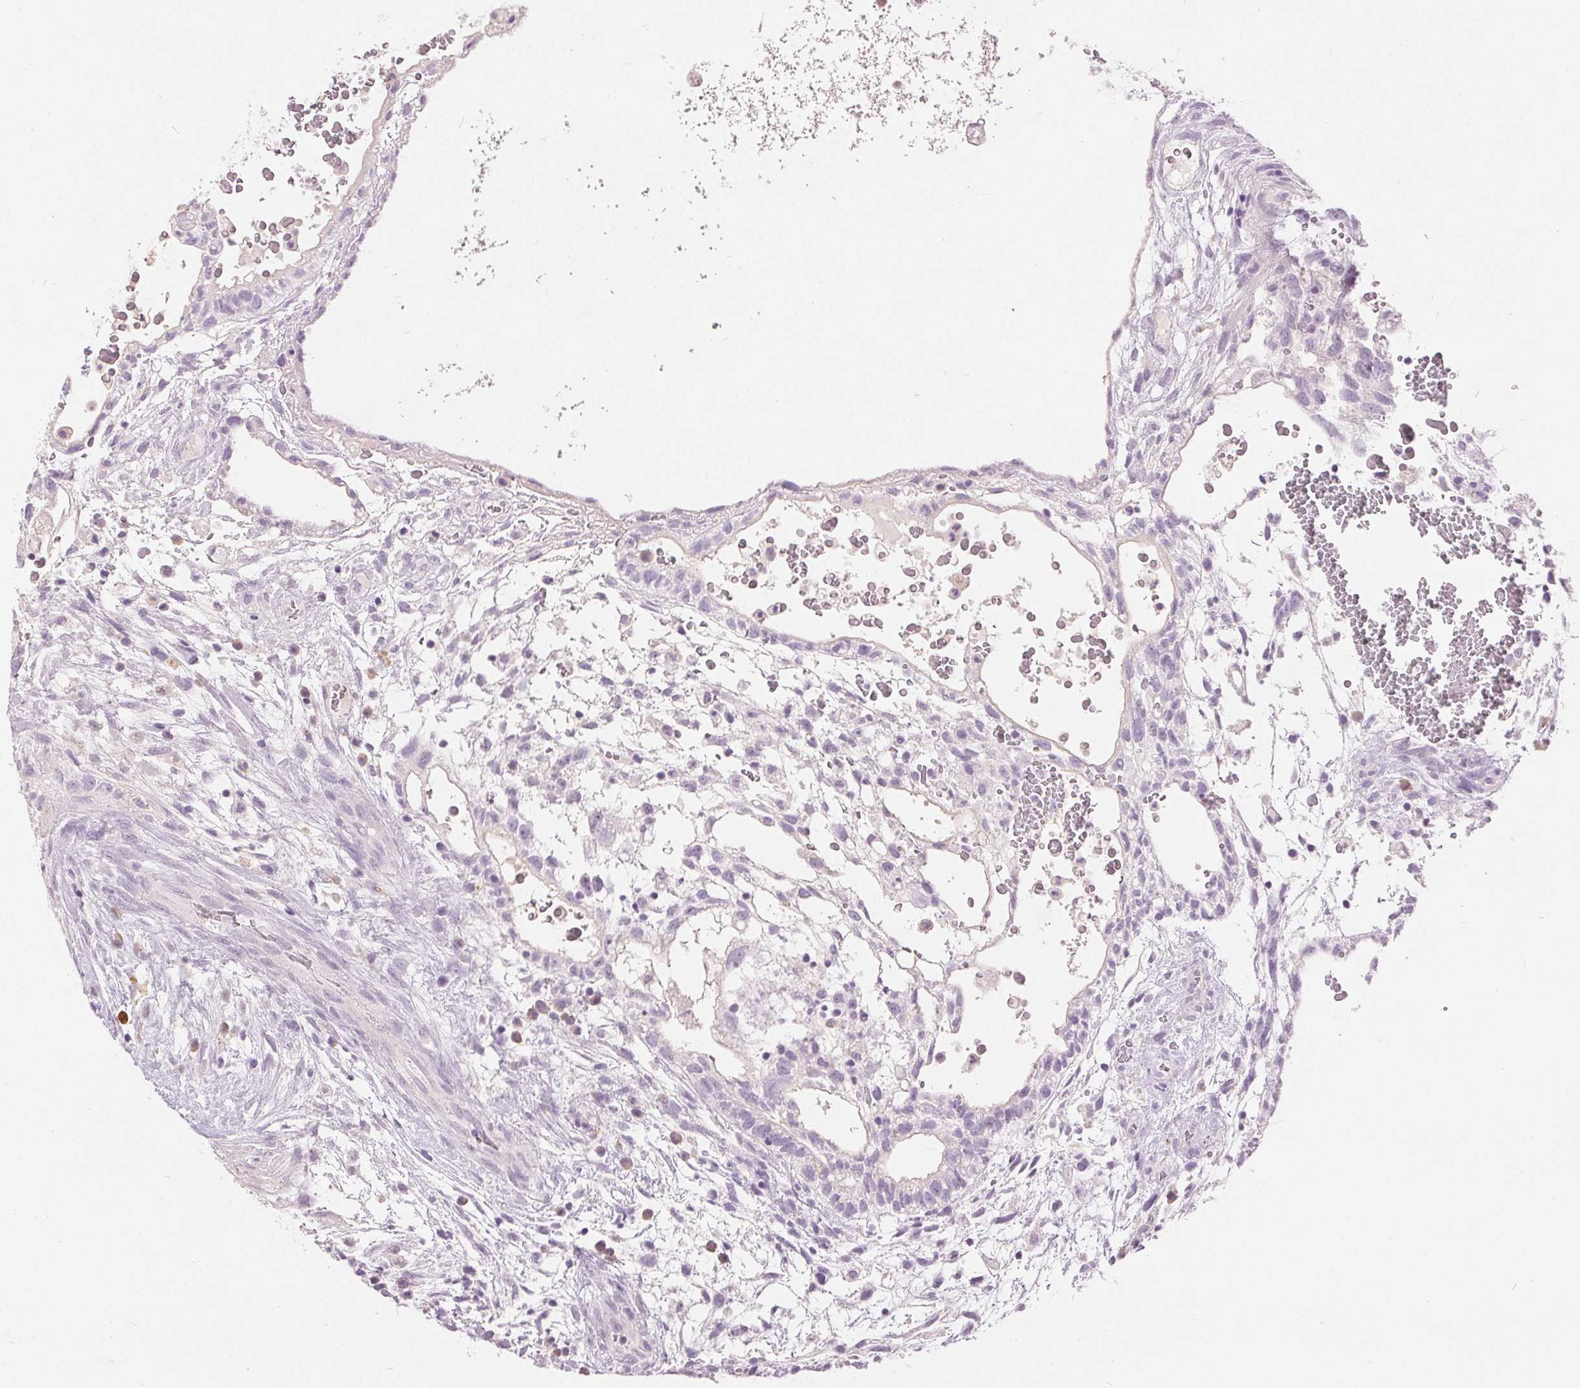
{"staining": {"intensity": "negative", "quantity": "none", "location": "none"}, "tissue": "testis cancer", "cell_type": "Tumor cells", "image_type": "cancer", "snomed": [{"axis": "morphology", "description": "Normal tissue, NOS"}, {"axis": "morphology", "description": "Carcinoma, Embryonal, NOS"}, {"axis": "topography", "description": "Testis"}], "caption": "Immunohistochemical staining of human embryonal carcinoma (testis) shows no significant staining in tumor cells. (Brightfield microscopy of DAB immunohistochemistry (IHC) at high magnification).", "gene": "DSG3", "patient": {"sex": "male", "age": 32}}